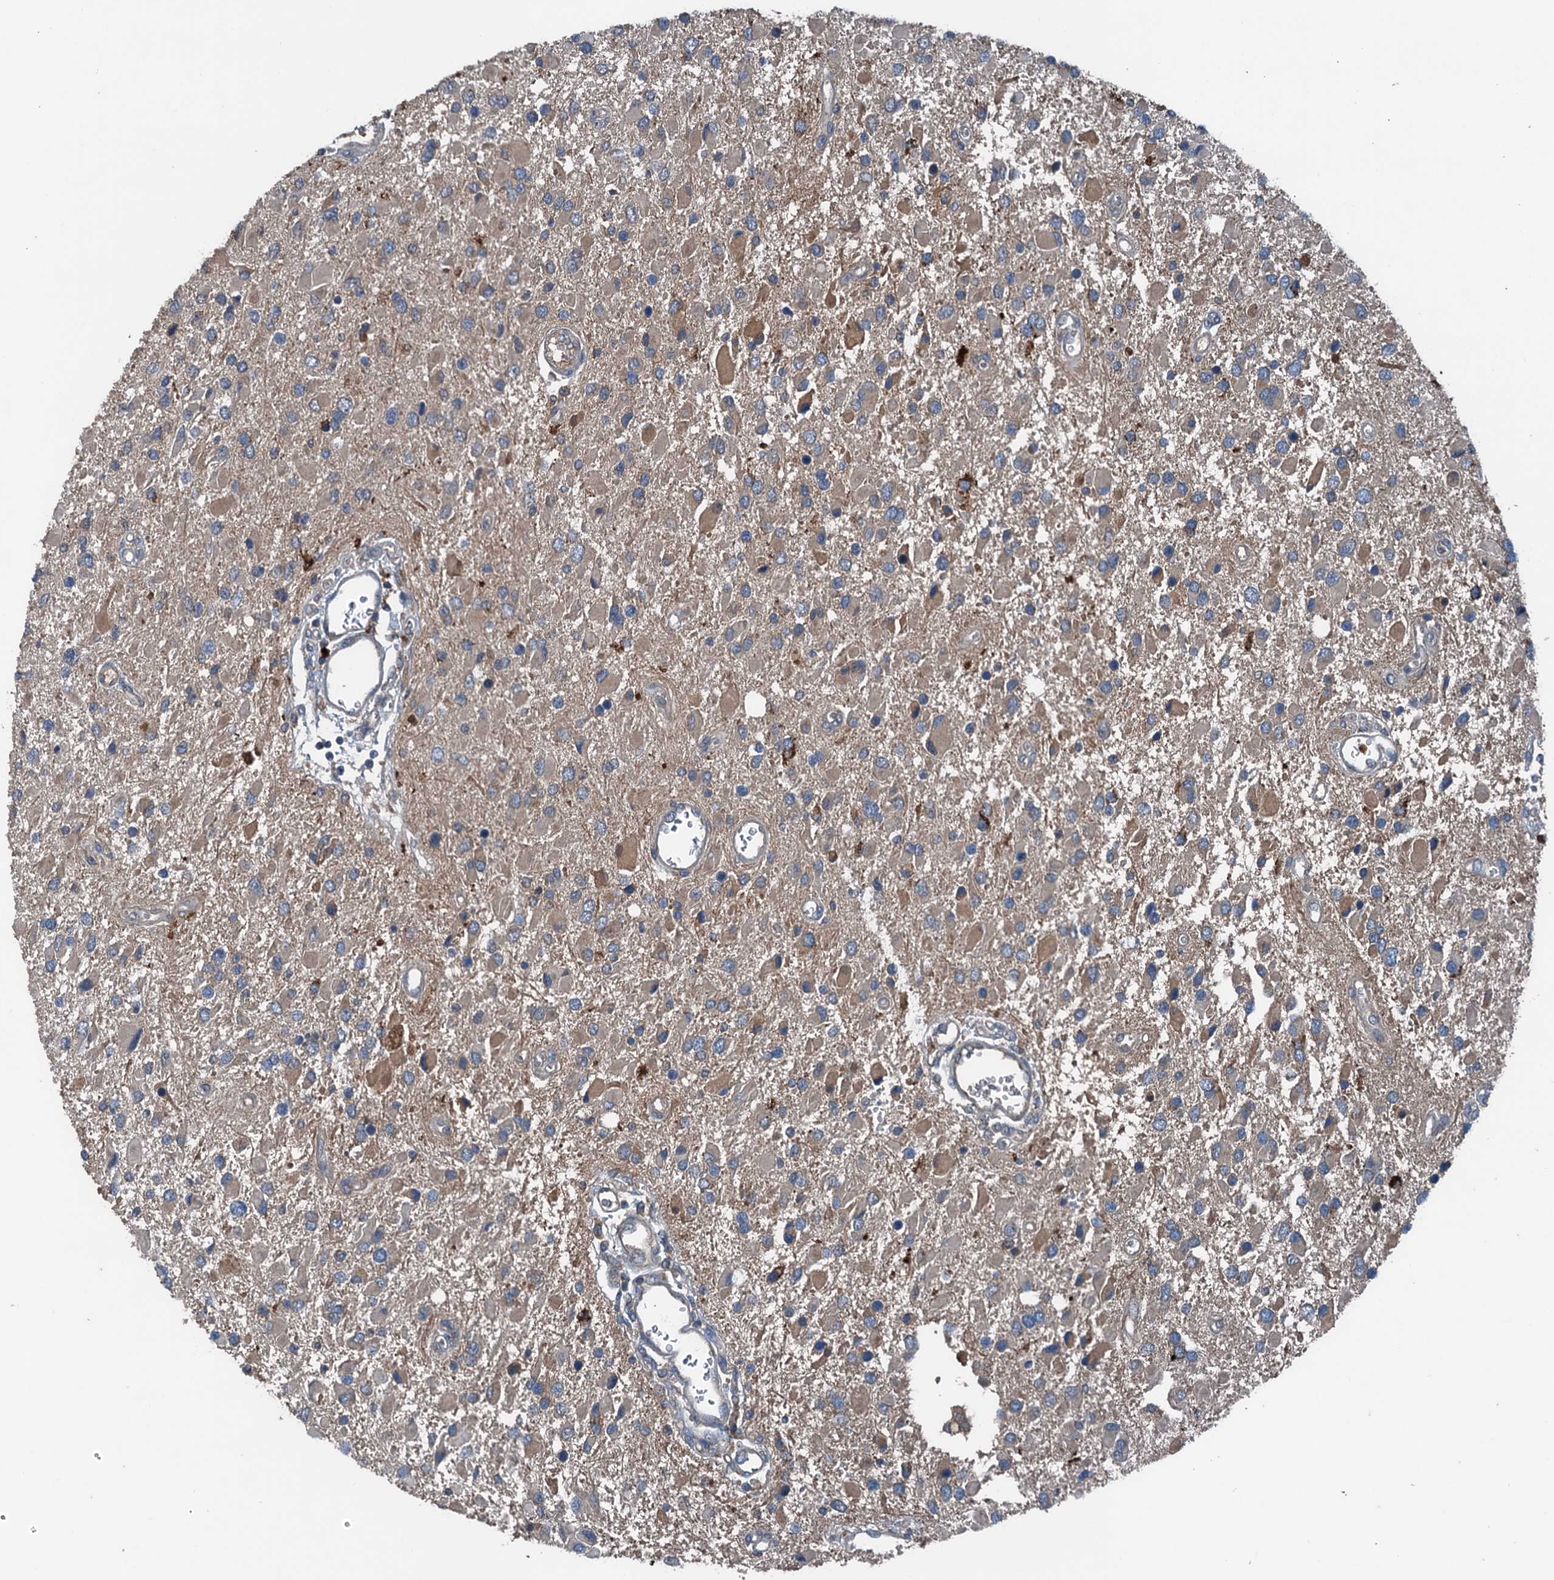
{"staining": {"intensity": "weak", "quantity": "25%-75%", "location": "cytoplasmic/membranous"}, "tissue": "glioma", "cell_type": "Tumor cells", "image_type": "cancer", "snomed": [{"axis": "morphology", "description": "Glioma, malignant, High grade"}, {"axis": "topography", "description": "Brain"}], "caption": "Weak cytoplasmic/membranous expression for a protein is appreciated in approximately 25%-75% of tumor cells of malignant glioma (high-grade) using immunohistochemistry.", "gene": "PDSS1", "patient": {"sex": "male", "age": 53}}